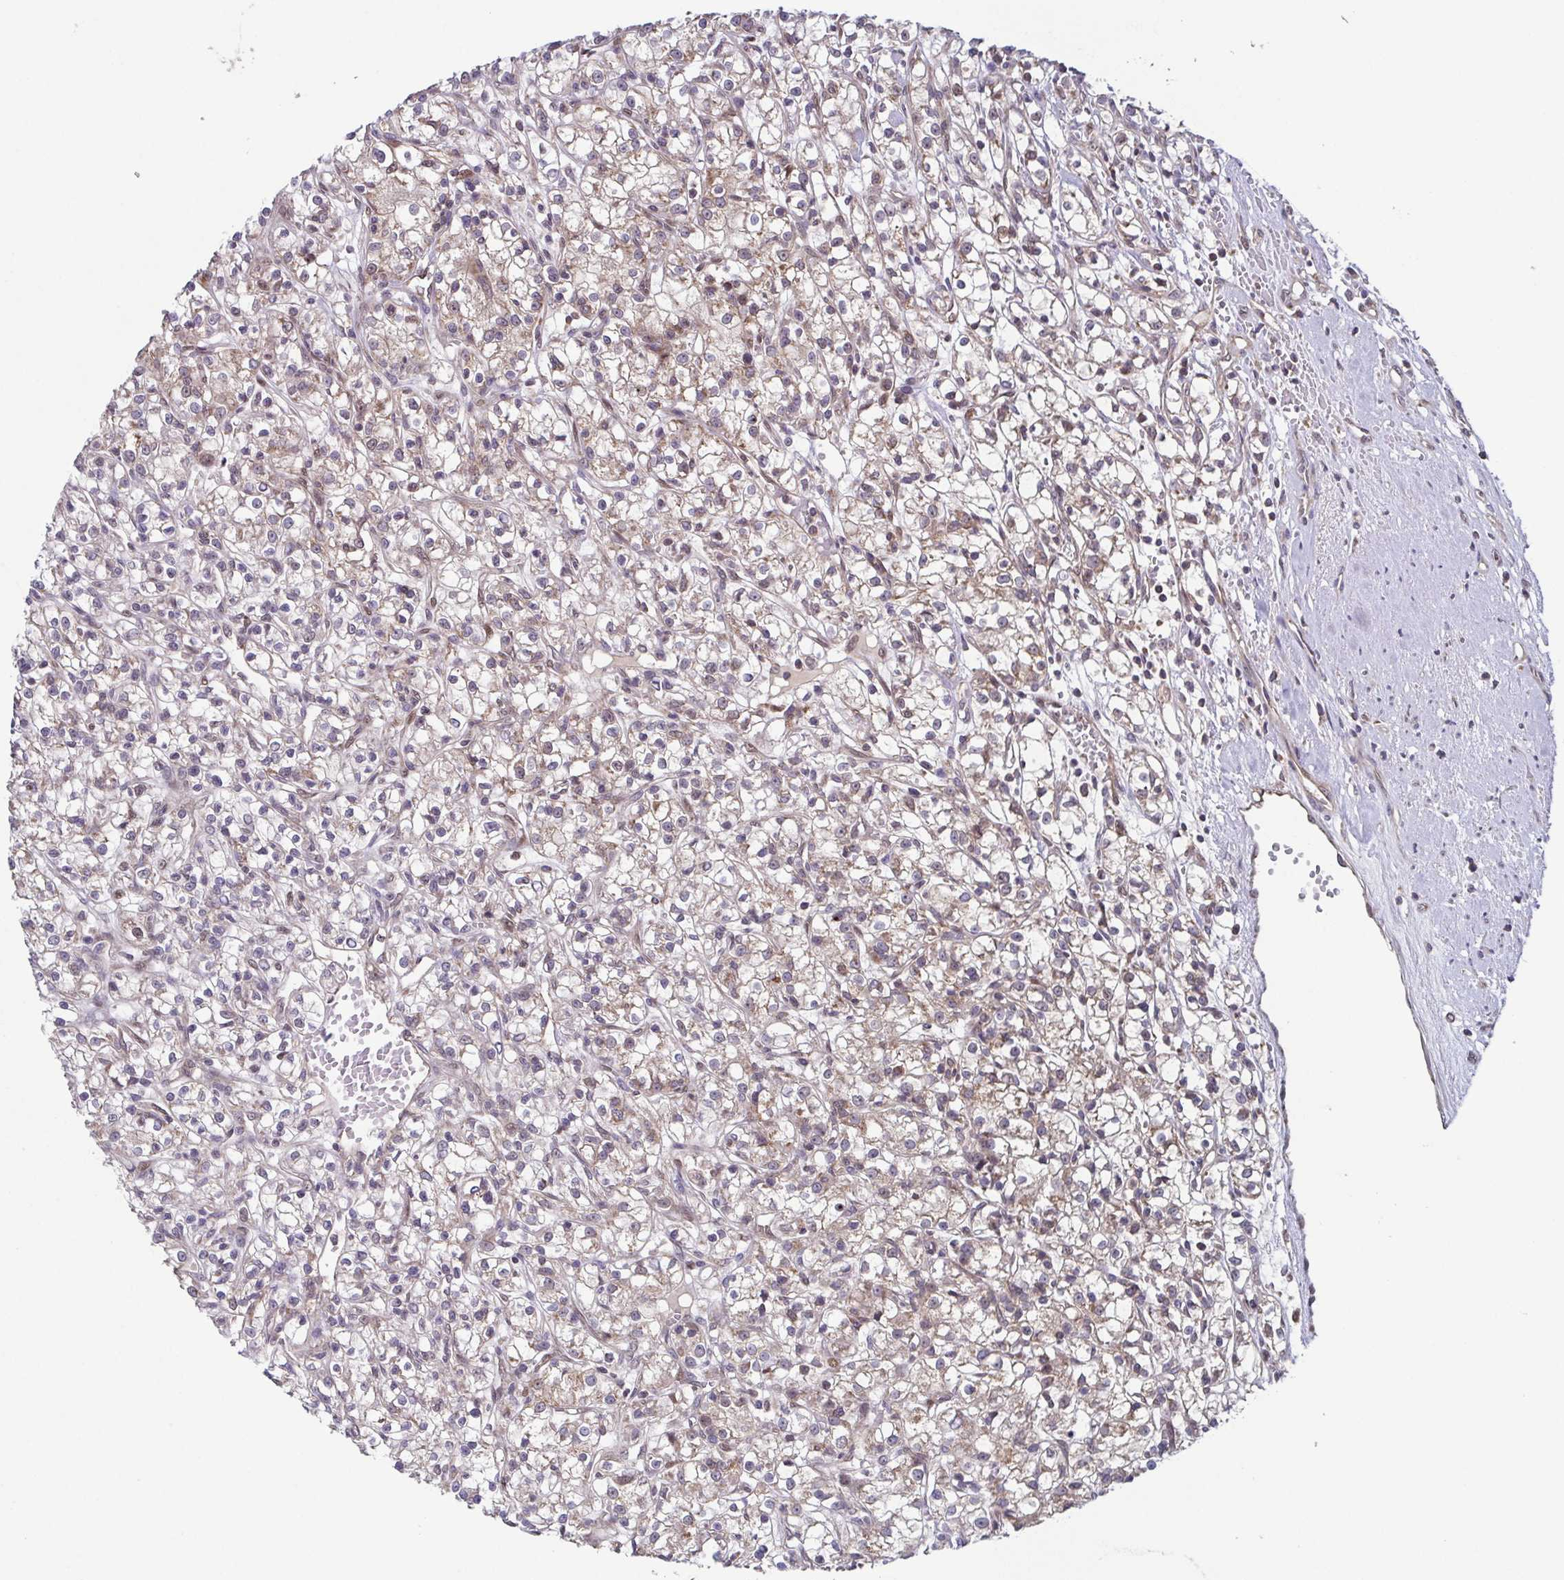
{"staining": {"intensity": "weak", "quantity": "25%-75%", "location": "cytoplasmic/membranous"}, "tissue": "renal cancer", "cell_type": "Tumor cells", "image_type": "cancer", "snomed": [{"axis": "morphology", "description": "Adenocarcinoma, NOS"}, {"axis": "topography", "description": "Kidney"}], "caption": "Tumor cells exhibit weak cytoplasmic/membranous expression in about 25%-75% of cells in renal adenocarcinoma. (brown staining indicates protein expression, while blue staining denotes nuclei).", "gene": "TTC19", "patient": {"sex": "female", "age": 59}}